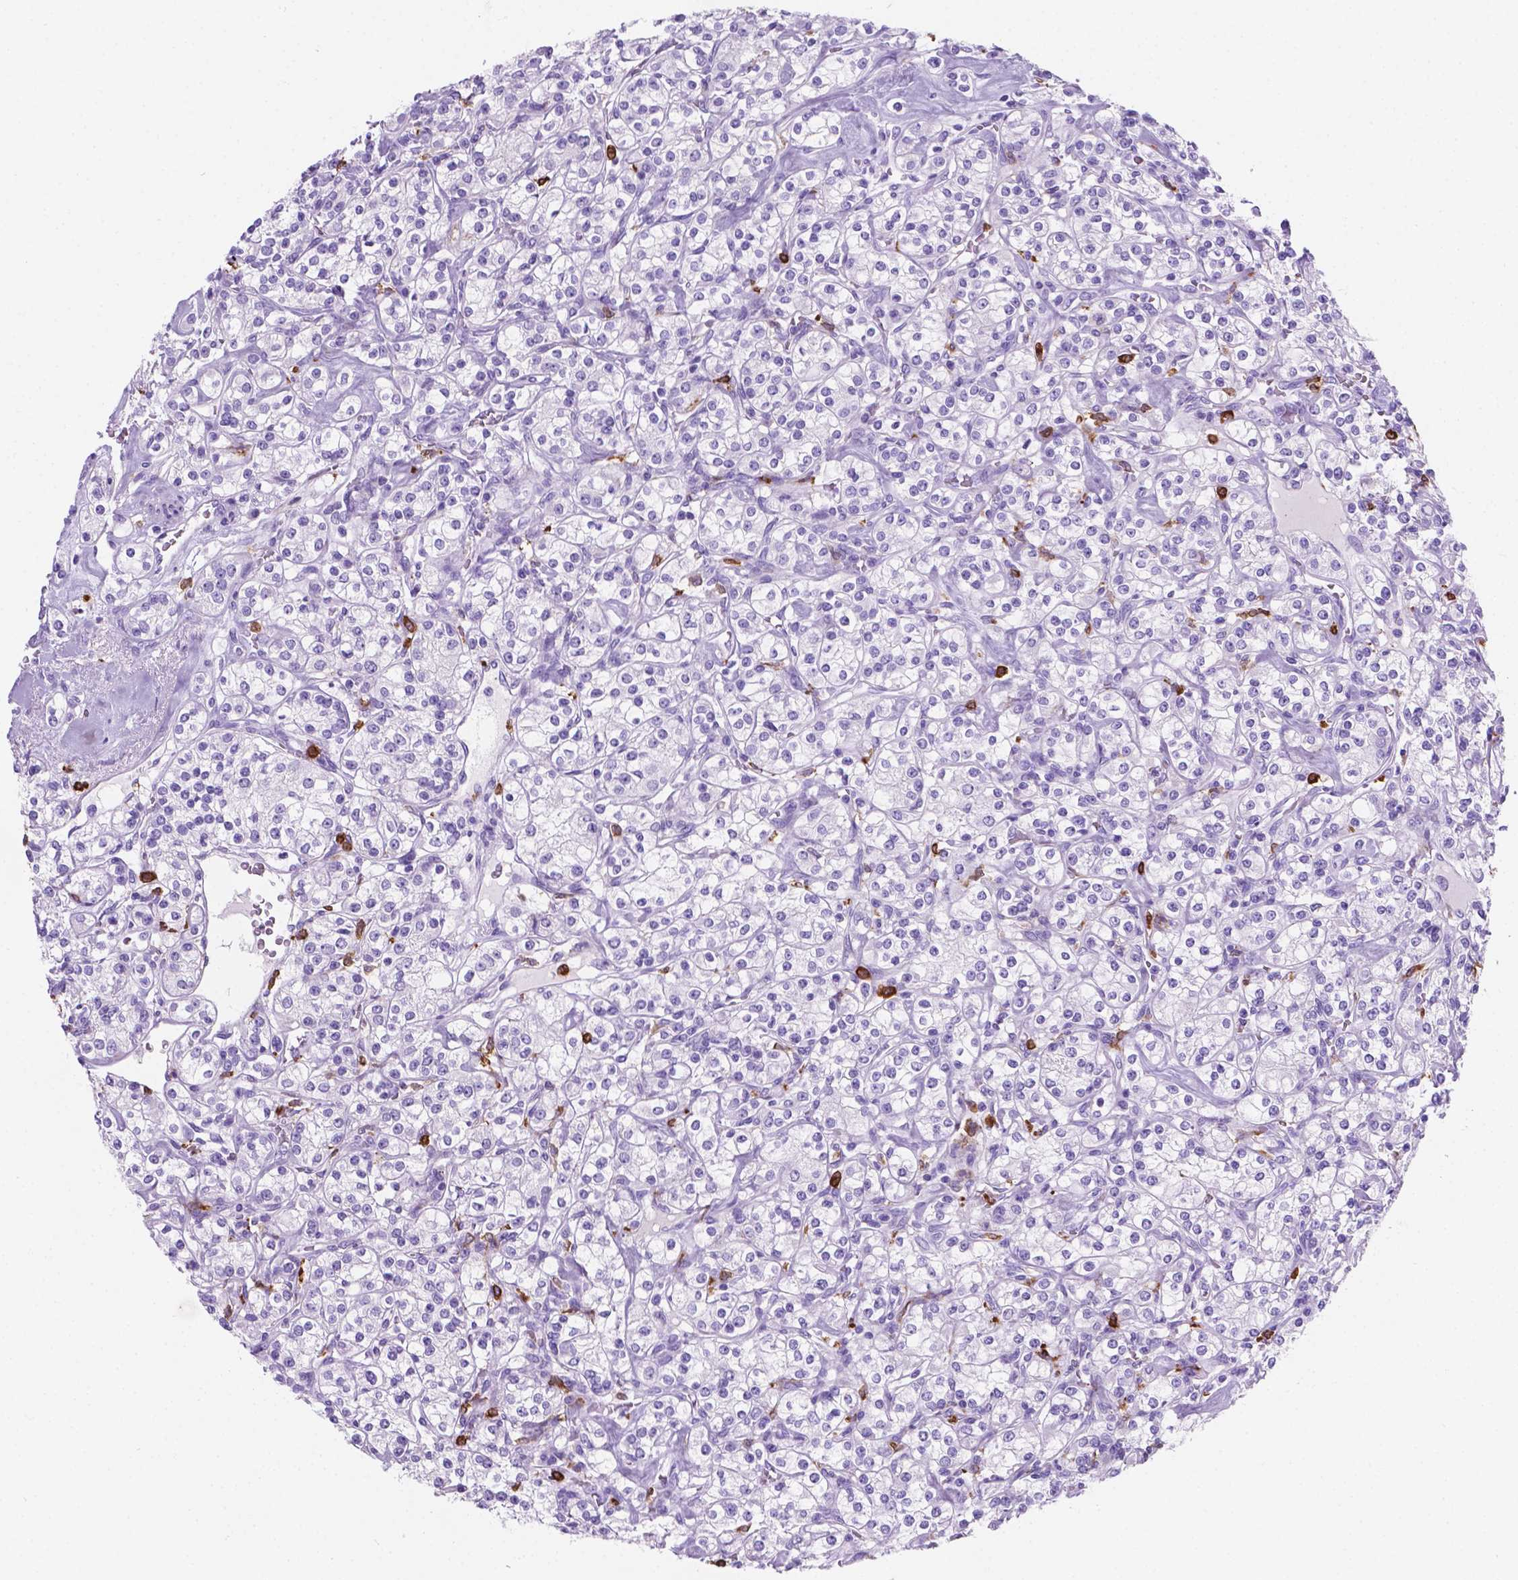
{"staining": {"intensity": "negative", "quantity": "none", "location": "none"}, "tissue": "renal cancer", "cell_type": "Tumor cells", "image_type": "cancer", "snomed": [{"axis": "morphology", "description": "Adenocarcinoma, NOS"}, {"axis": "topography", "description": "Kidney"}], "caption": "High power microscopy histopathology image of an immunohistochemistry (IHC) image of adenocarcinoma (renal), revealing no significant expression in tumor cells.", "gene": "MACF1", "patient": {"sex": "male", "age": 77}}